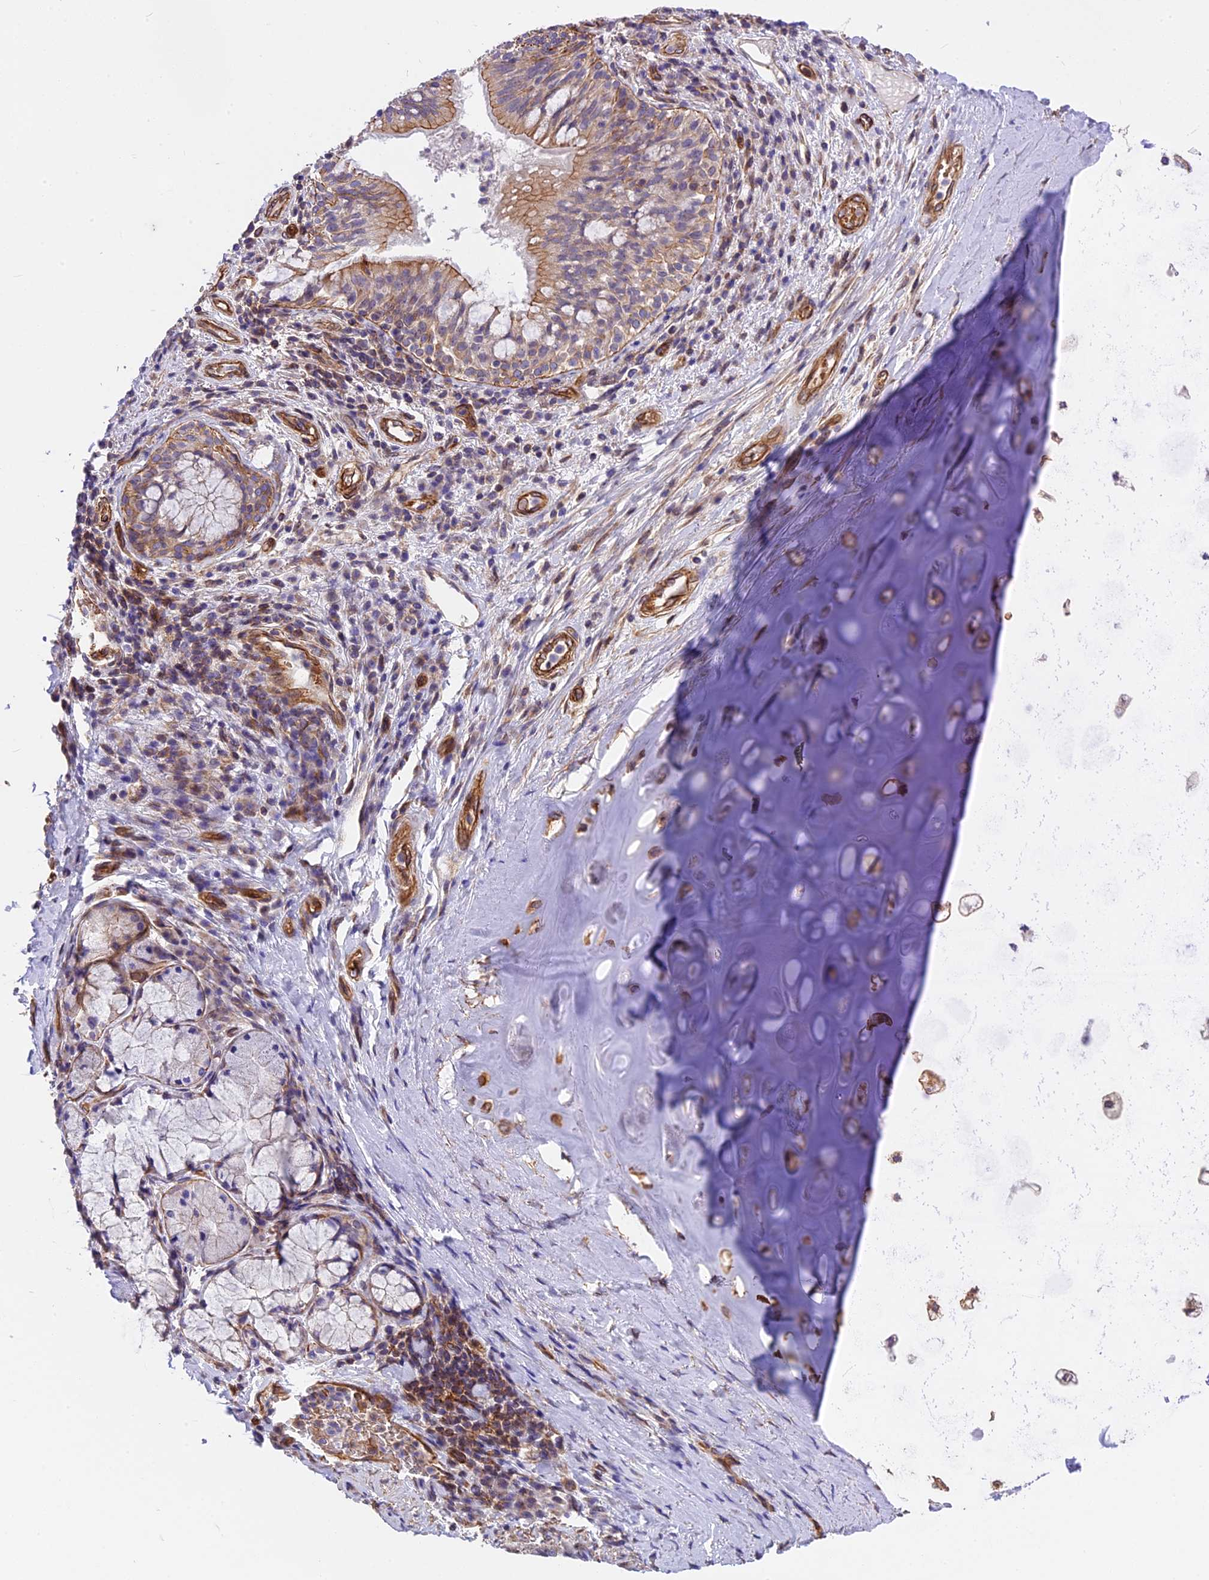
{"staining": {"intensity": "negative", "quantity": "none", "location": "none"}, "tissue": "adipose tissue", "cell_type": "Adipocytes", "image_type": "normal", "snomed": [{"axis": "morphology", "description": "Normal tissue, NOS"}, {"axis": "morphology", "description": "Squamous cell carcinoma, NOS"}, {"axis": "topography", "description": "Bronchus"}, {"axis": "topography", "description": "Lung"}], "caption": "This is an immunohistochemistry image of normal human adipose tissue. There is no positivity in adipocytes.", "gene": "MED20", "patient": {"sex": "male", "age": 64}}